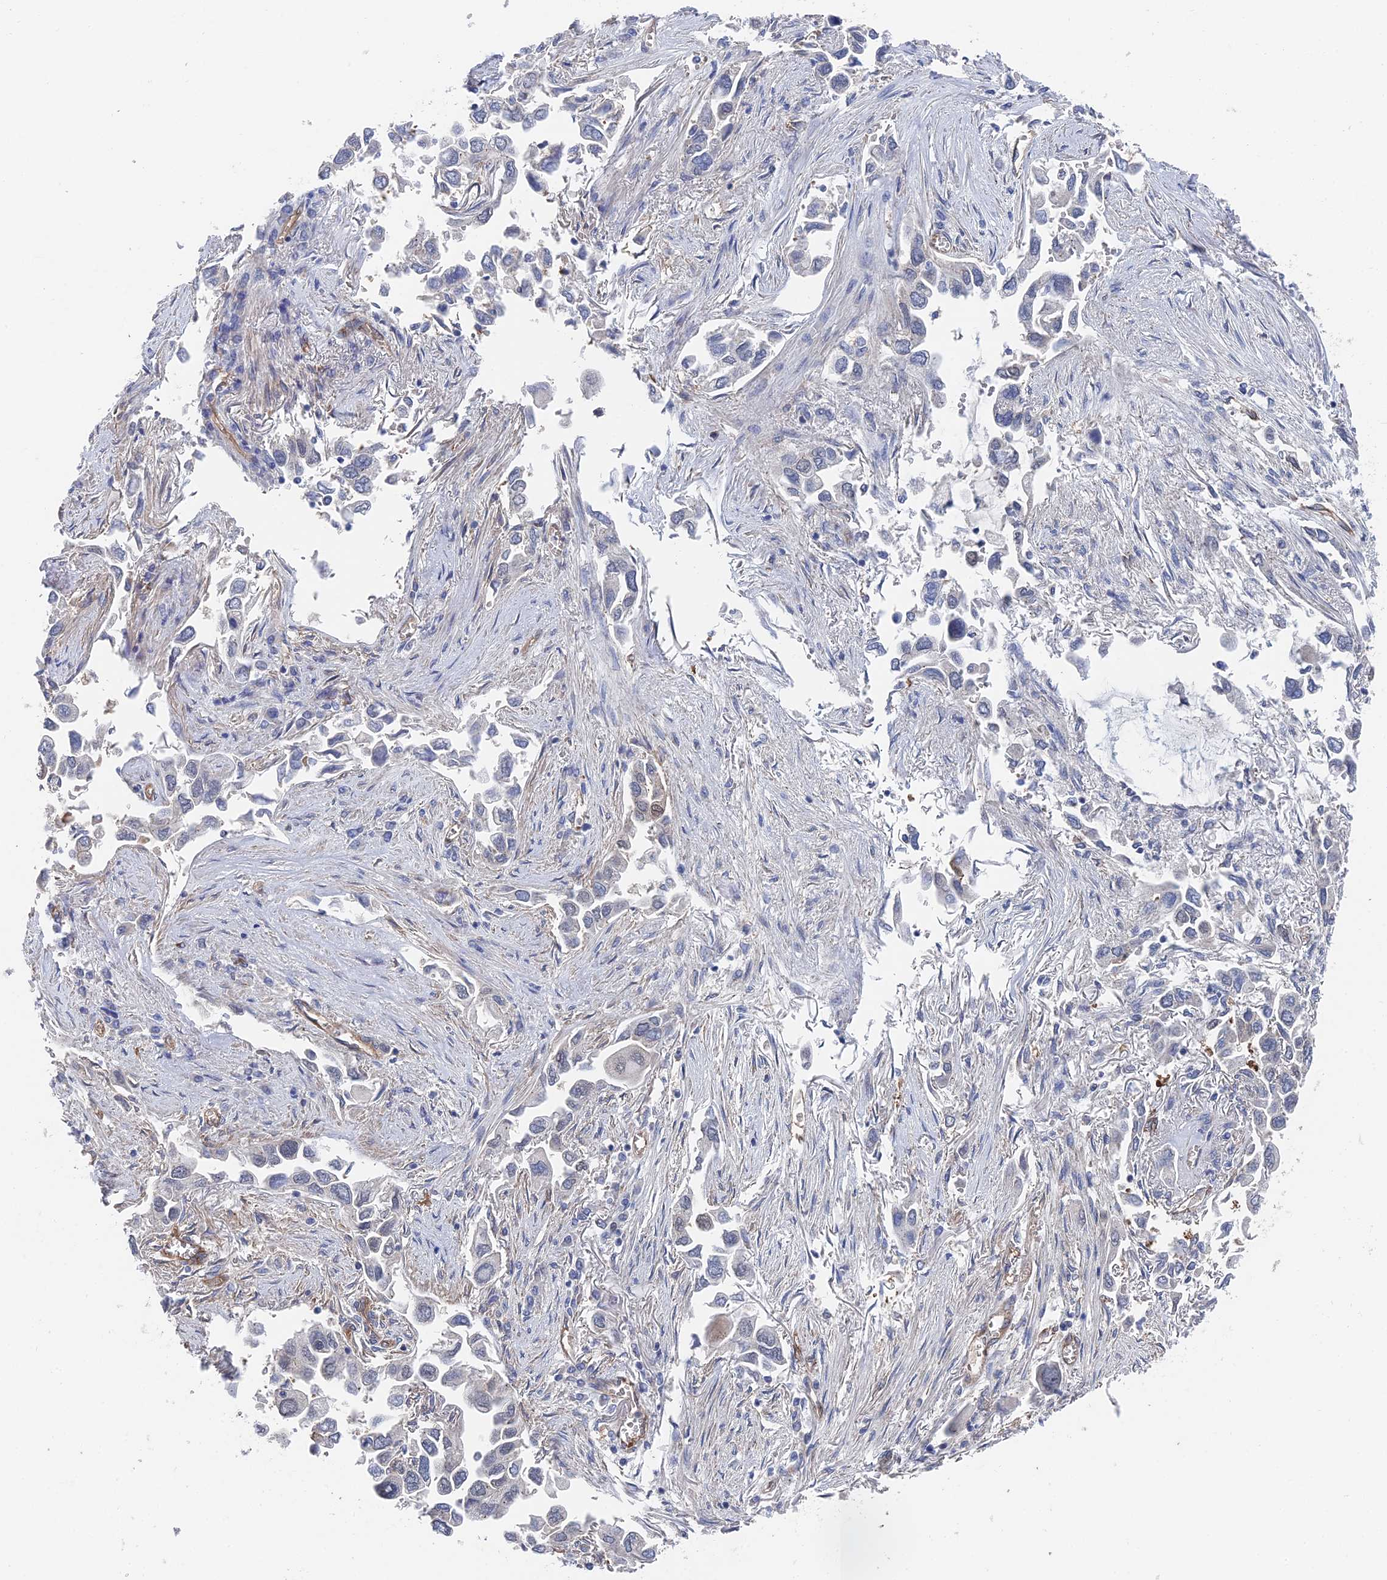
{"staining": {"intensity": "negative", "quantity": "none", "location": "none"}, "tissue": "lung cancer", "cell_type": "Tumor cells", "image_type": "cancer", "snomed": [{"axis": "morphology", "description": "Adenocarcinoma, NOS"}, {"axis": "topography", "description": "Lung"}], "caption": "Protein analysis of lung cancer (adenocarcinoma) exhibits no significant positivity in tumor cells. (Brightfield microscopy of DAB (3,3'-diaminobenzidine) immunohistochemistry at high magnification).", "gene": "ARAP3", "patient": {"sex": "female", "age": 76}}